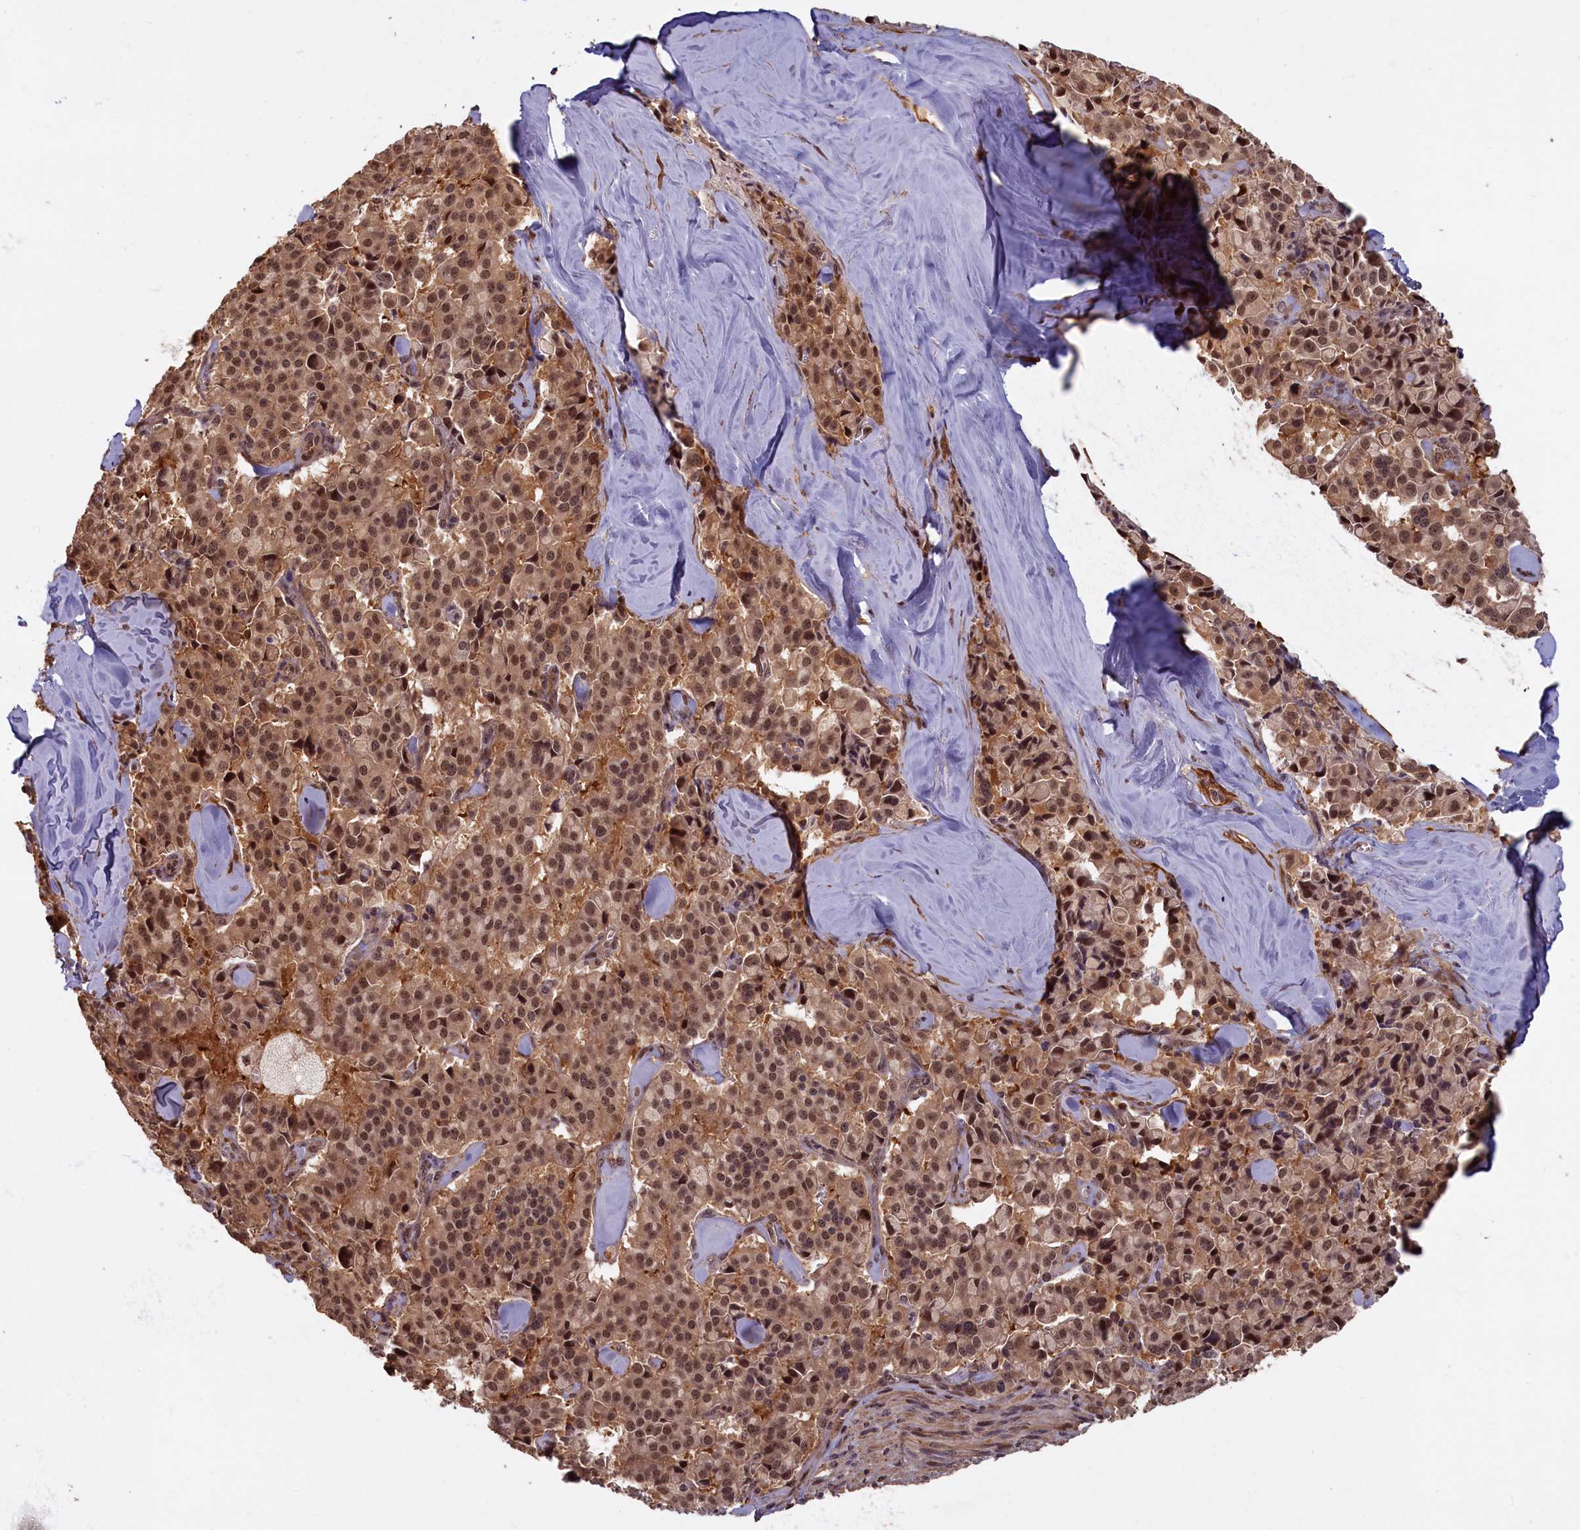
{"staining": {"intensity": "moderate", "quantity": ">75%", "location": "cytoplasmic/membranous,nuclear"}, "tissue": "pancreatic cancer", "cell_type": "Tumor cells", "image_type": "cancer", "snomed": [{"axis": "morphology", "description": "Adenocarcinoma, NOS"}, {"axis": "topography", "description": "Pancreas"}], "caption": "Immunohistochemical staining of pancreatic adenocarcinoma displays moderate cytoplasmic/membranous and nuclear protein positivity in about >75% of tumor cells.", "gene": "HIF3A", "patient": {"sex": "male", "age": 65}}